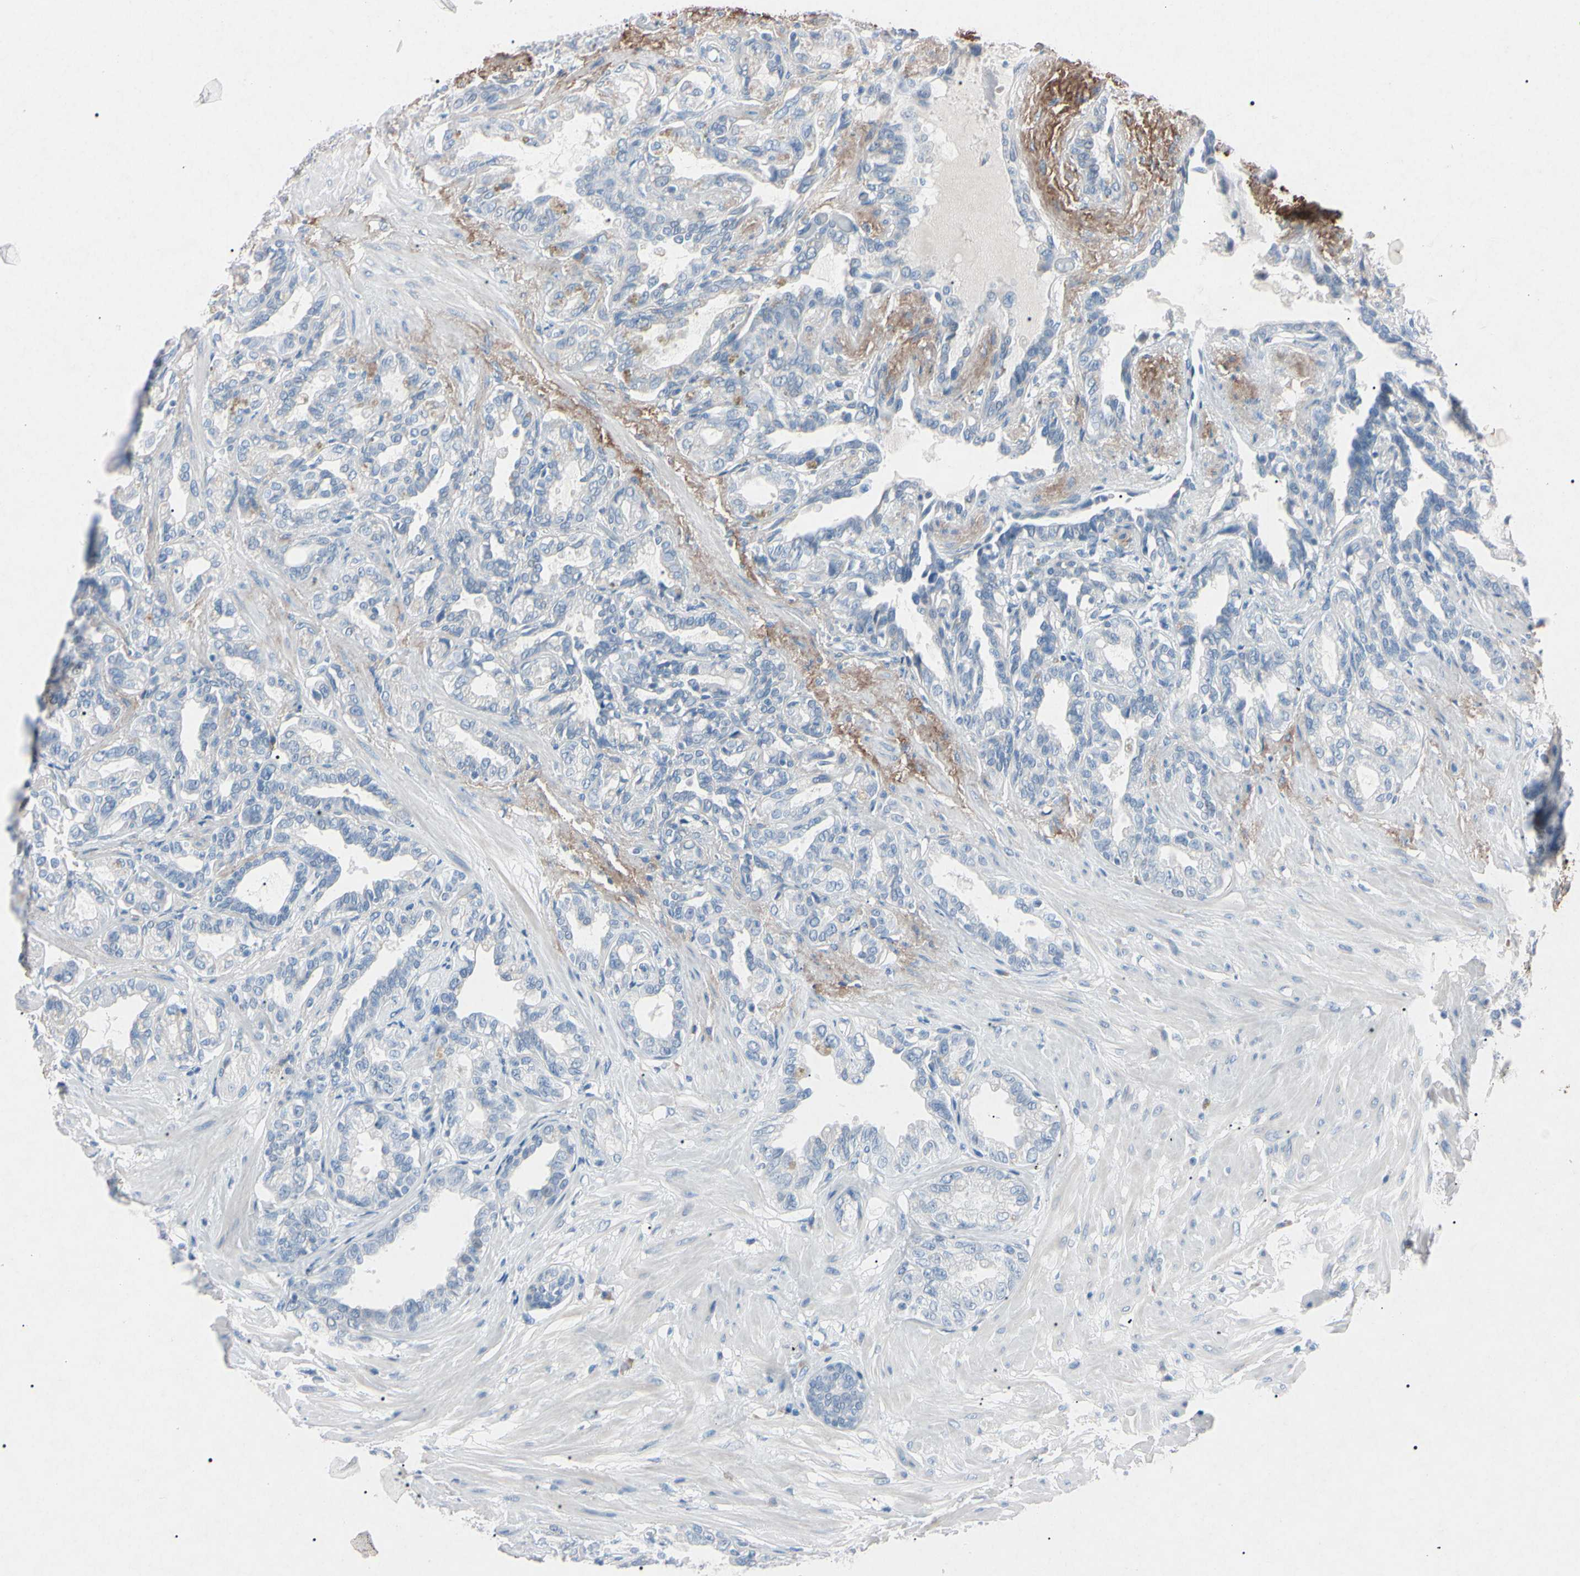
{"staining": {"intensity": "weak", "quantity": "<25%", "location": "cytoplasmic/membranous"}, "tissue": "seminal vesicle", "cell_type": "Glandular cells", "image_type": "normal", "snomed": [{"axis": "morphology", "description": "Normal tissue, NOS"}, {"axis": "topography", "description": "Seminal veicle"}], "caption": "Immunohistochemical staining of normal seminal vesicle shows no significant positivity in glandular cells.", "gene": "ELN", "patient": {"sex": "male", "age": 61}}